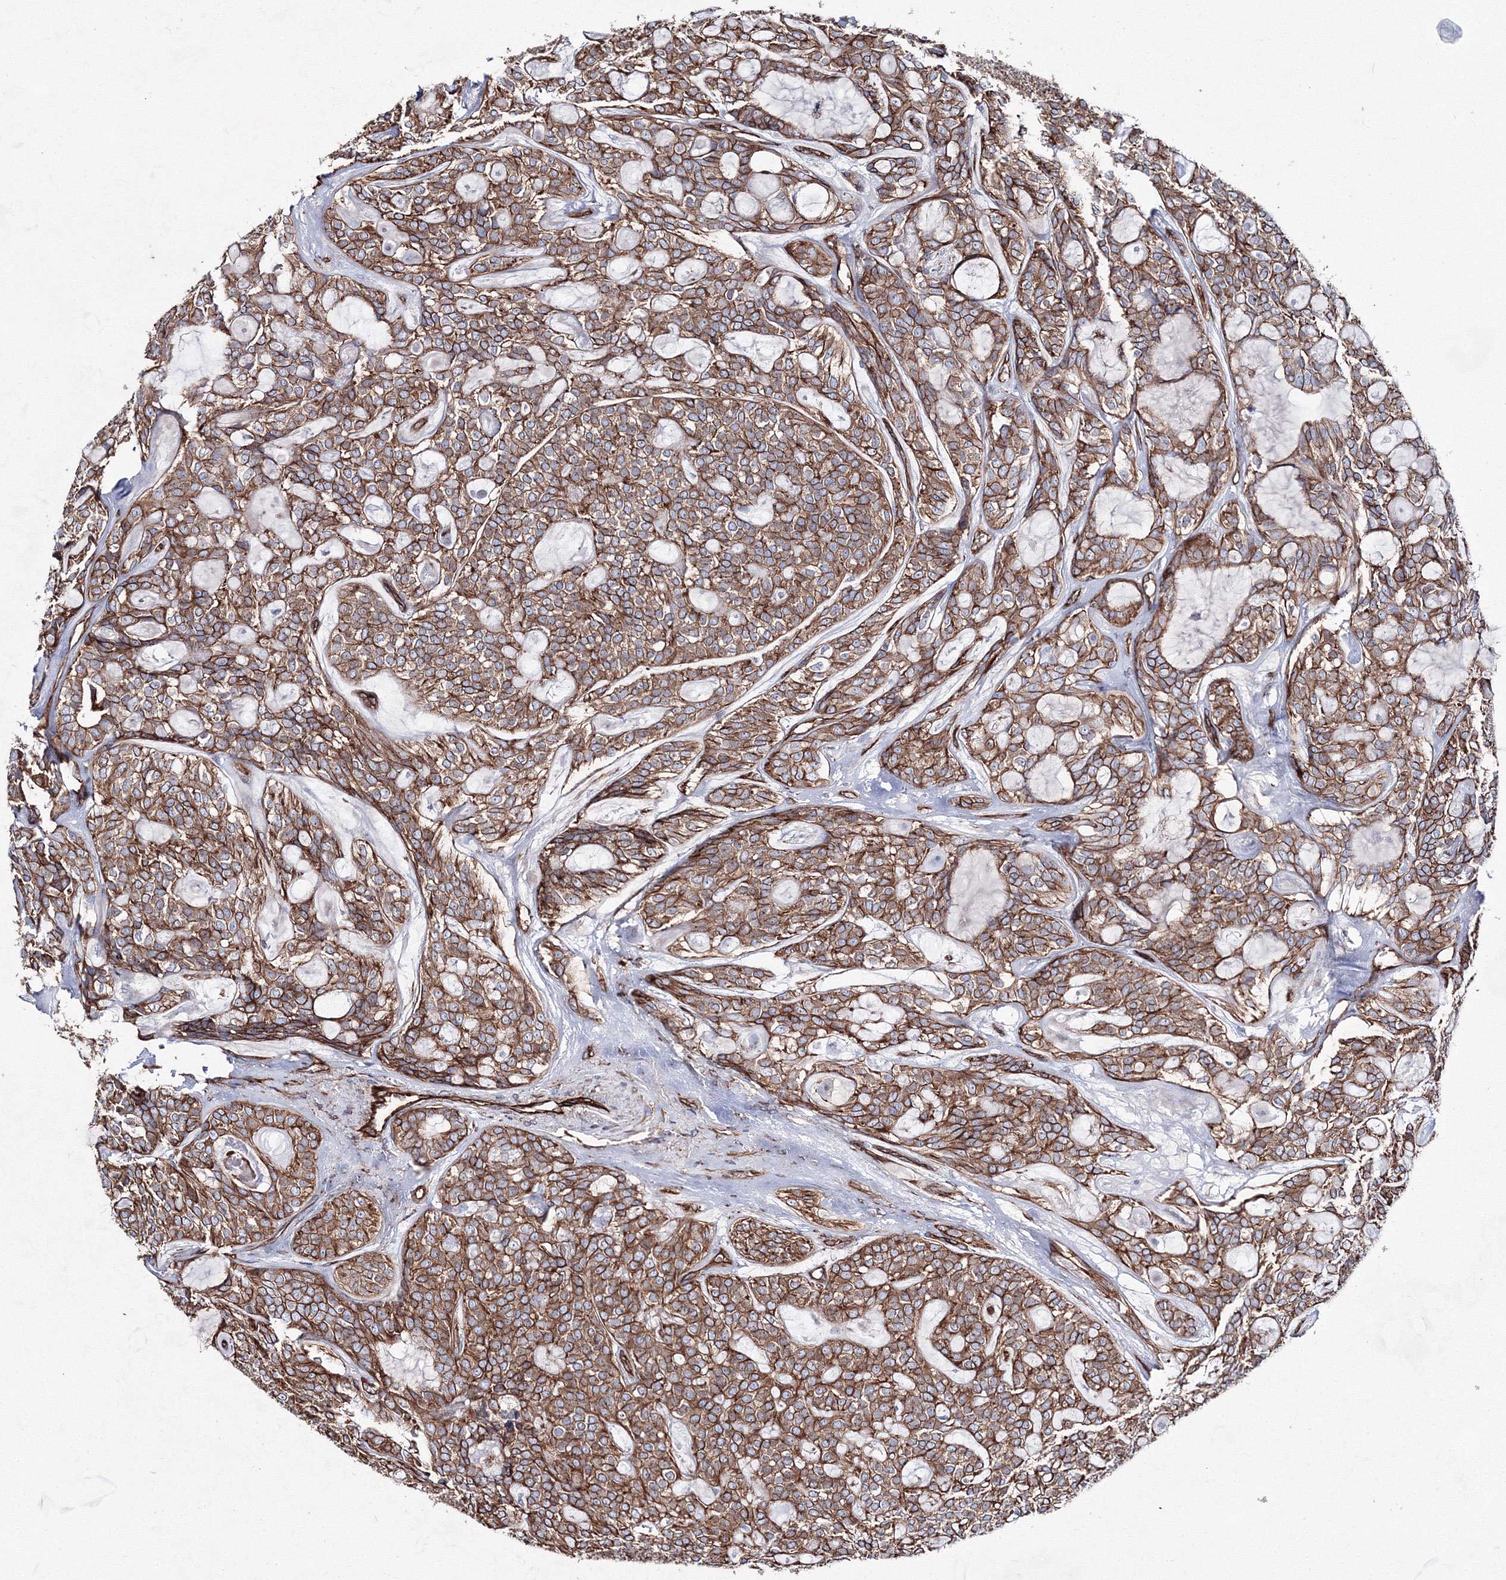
{"staining": {"intensity": "moderate", "quantity": ">75%", "location": "cytoplasmic/membranous"}, "tissue": "head and neck cancer", "cell_type": "Tumor cells", "image_type": "cancer", "snomed": [{"axis": "morphology", "description": "Adenocarcinoma, NOS"}, {"axis": "topography", "description": "Head-Neck"}], "caption": "Protein analysis of head and neck cancer tissue displays moderate cytoplasmic/membranous staining in approximately >75% of tumor cells.", "gene": "ANKRD37", "patient": {"sex": "male", "age": 66}}